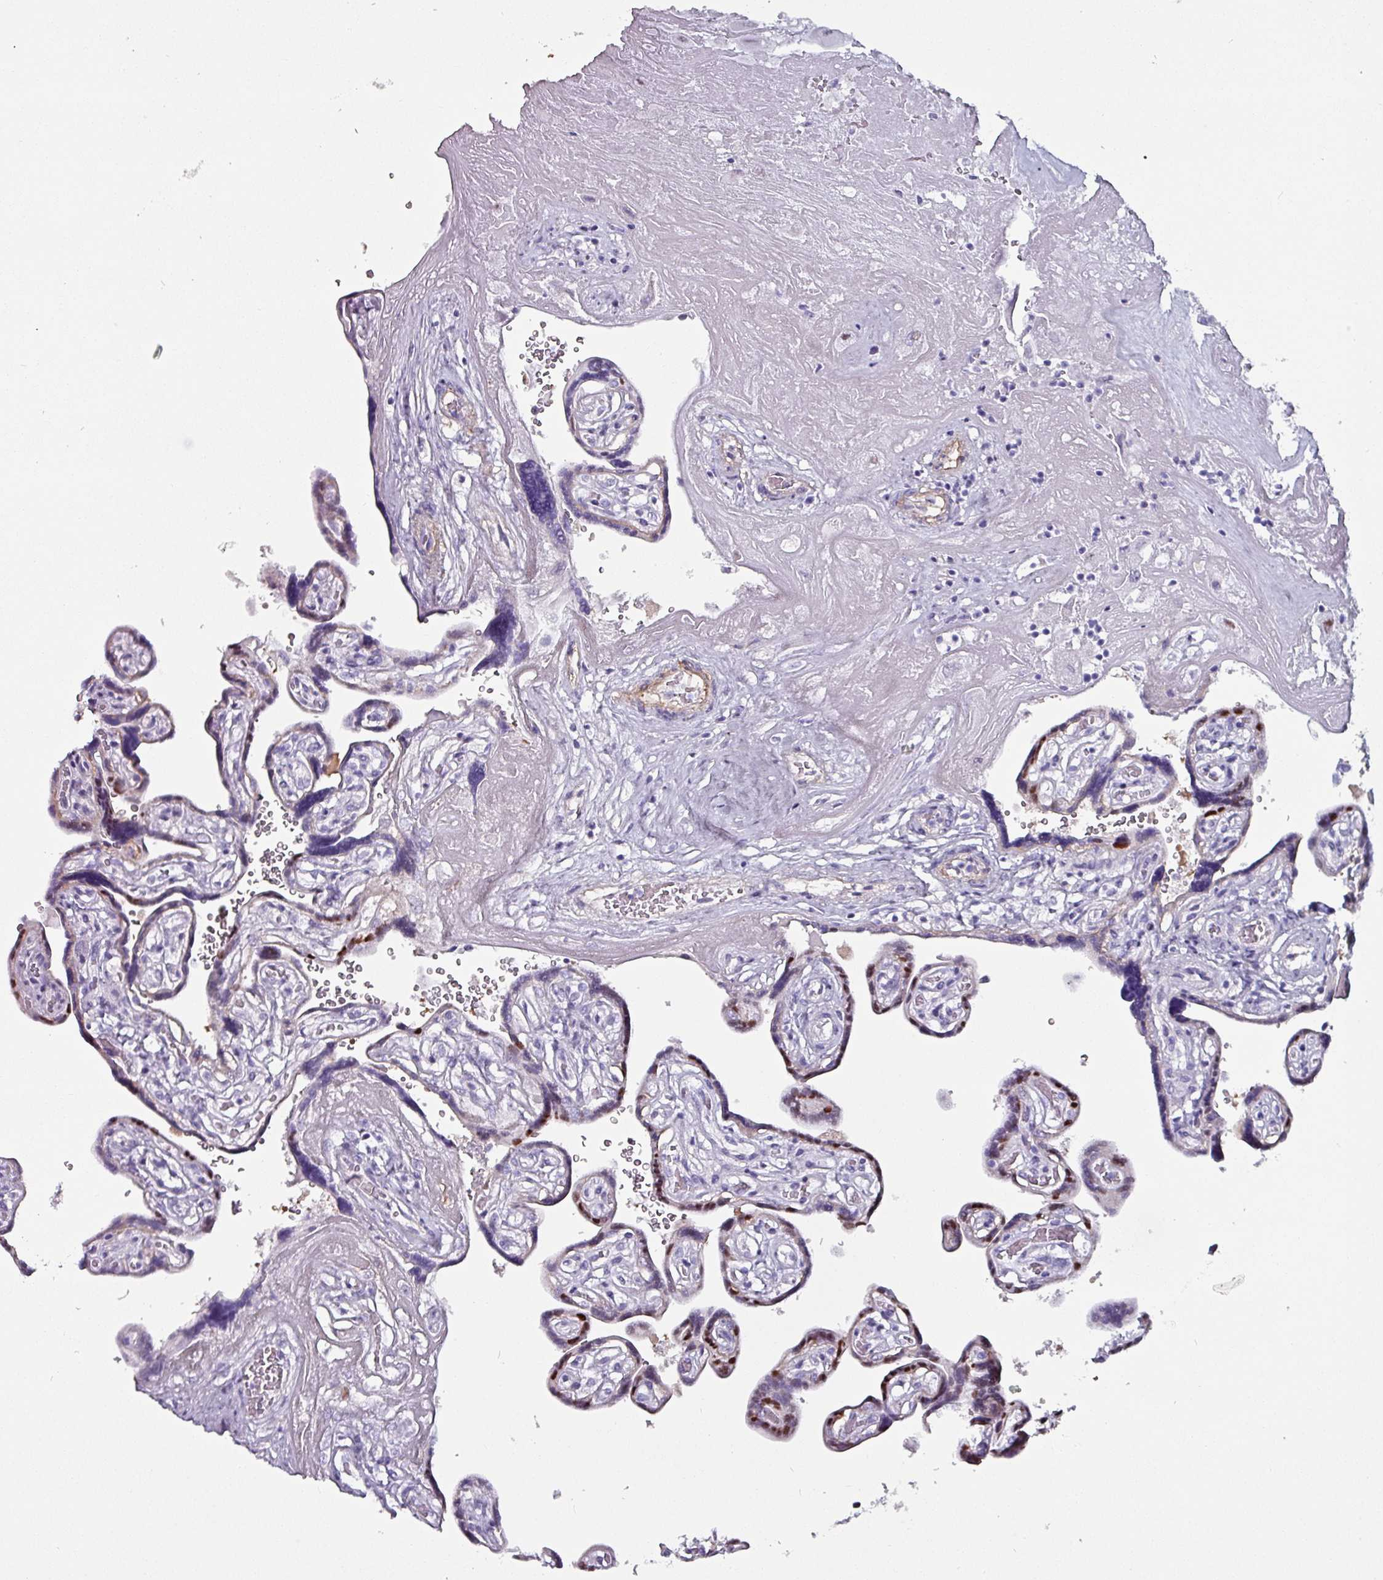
{"staining": {"intensity": "moderate", "quantity": "<25%", "location": "nuclear"}, "tissue": "placenta", "cell_type": "Trophoblastic cells", "image_type": "normal", "snomed": [{"axis": "morphology", "description": "Normal tissue, NOS"}, {"axis": "topography", "description": "Placenta"}], "caption": "Immunohistochemical staining of unremarkable placenta shows low levels of moderate nuclear staining in approximately <25% of trophoblastic cells. The staining was performed using DAB, with brown indicating positive protein expression. Nuclei are stained blue with hematoxylin.", "gene": "ZNF816", "patient": {"sex": "female", "age": 32}}